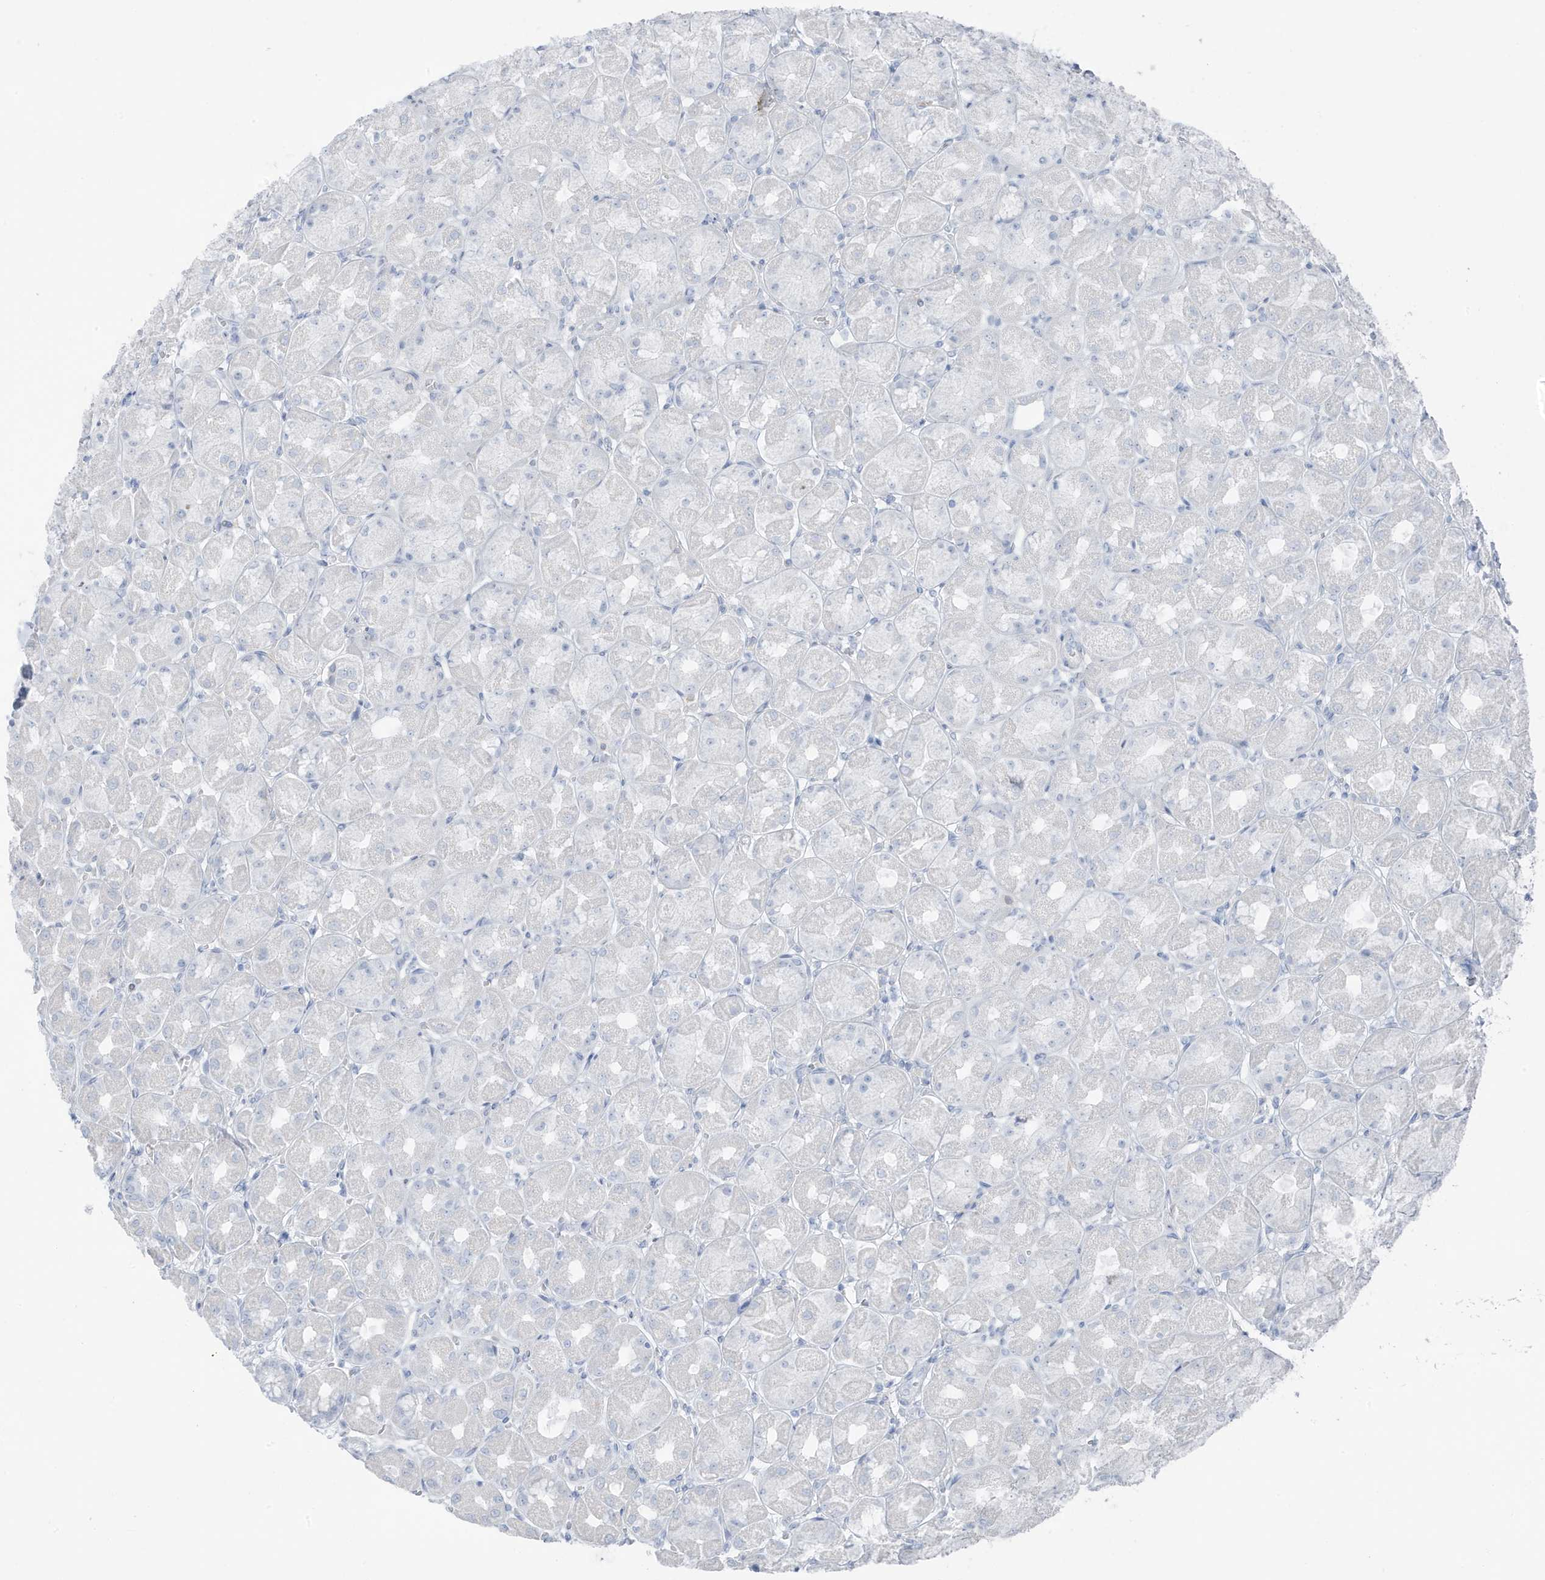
{"staining": {"intensity": "weak", "quantity": "<25%", "location": "nuclear"}, "tissue": "stomach", "cell_type": "Glandular cells", "image_type": "normal", "snomed": [{"axis": "morphology", "description": "Normal tissue, NOS"}, {"axis": "topography", "description": "Stomach, upper"}], "caption": "Immunohistochemistry (IHC) image of normal stomach: human stomach stained with DAB reveals no significant protein expression in glandular cells. (DAB IHC, high magnification).", "gene": "ZFP64", "patient": {"sex": "female", "age": 56}}